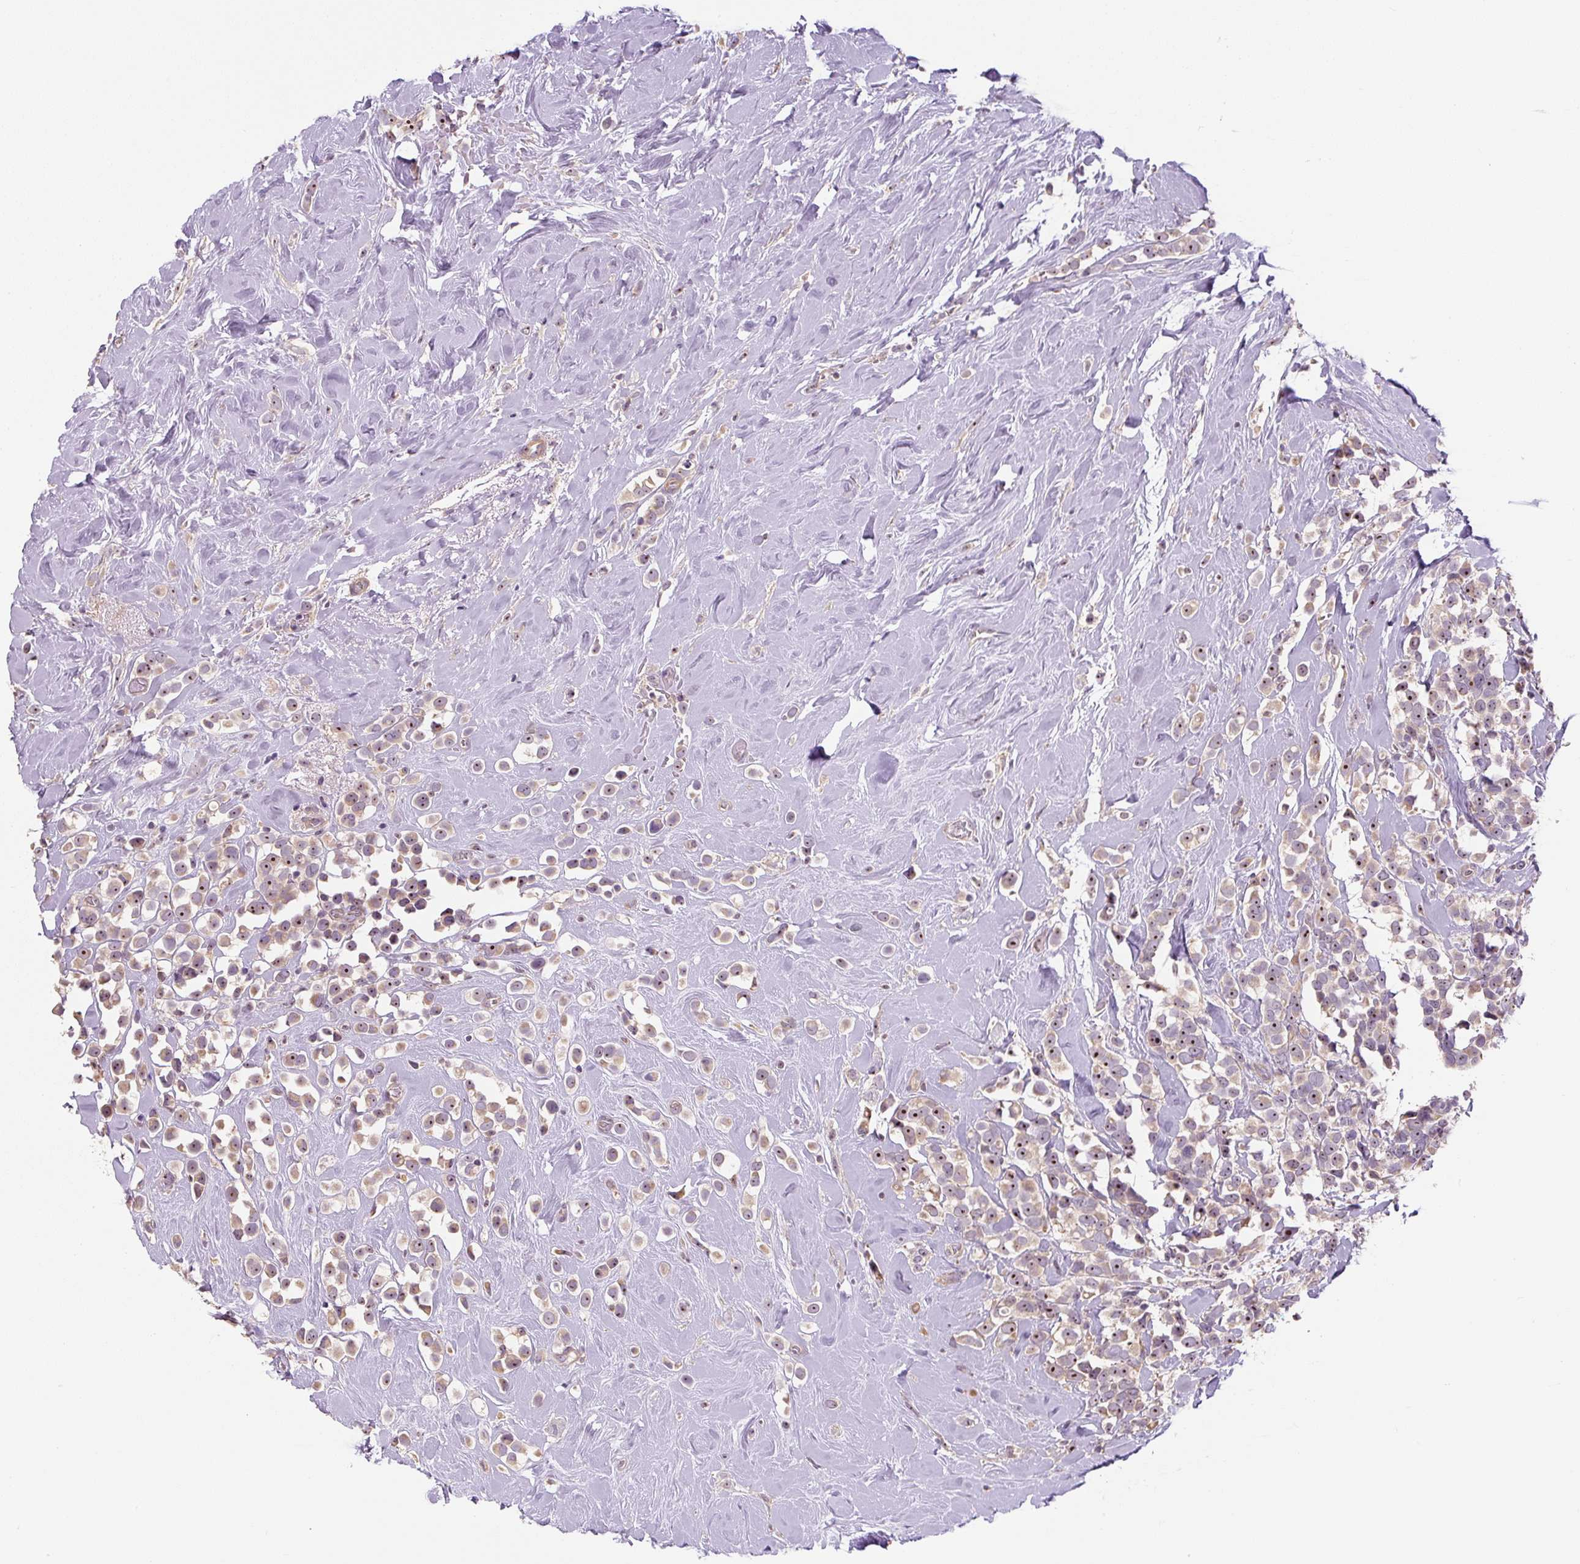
{"staining": {"intensity": "moderate", "quantity": "25%-75%", "location": "cytoplasmic/membranous,nuclear"}, "tissue": "breast cancer", "cell_type": "Tumor cells", "image_type": "cancer", "snomed": [{"axis": "morphology", "description": "Duct carcinoma"}, {"axis": "topography", "description": "Breast"}], "caption": "Human breast cancer stained with a protein marker exhibits moderate staining in tumor cells.", "gene": "TMEM151B", "patient": {"sex": "female", "age": 80}}